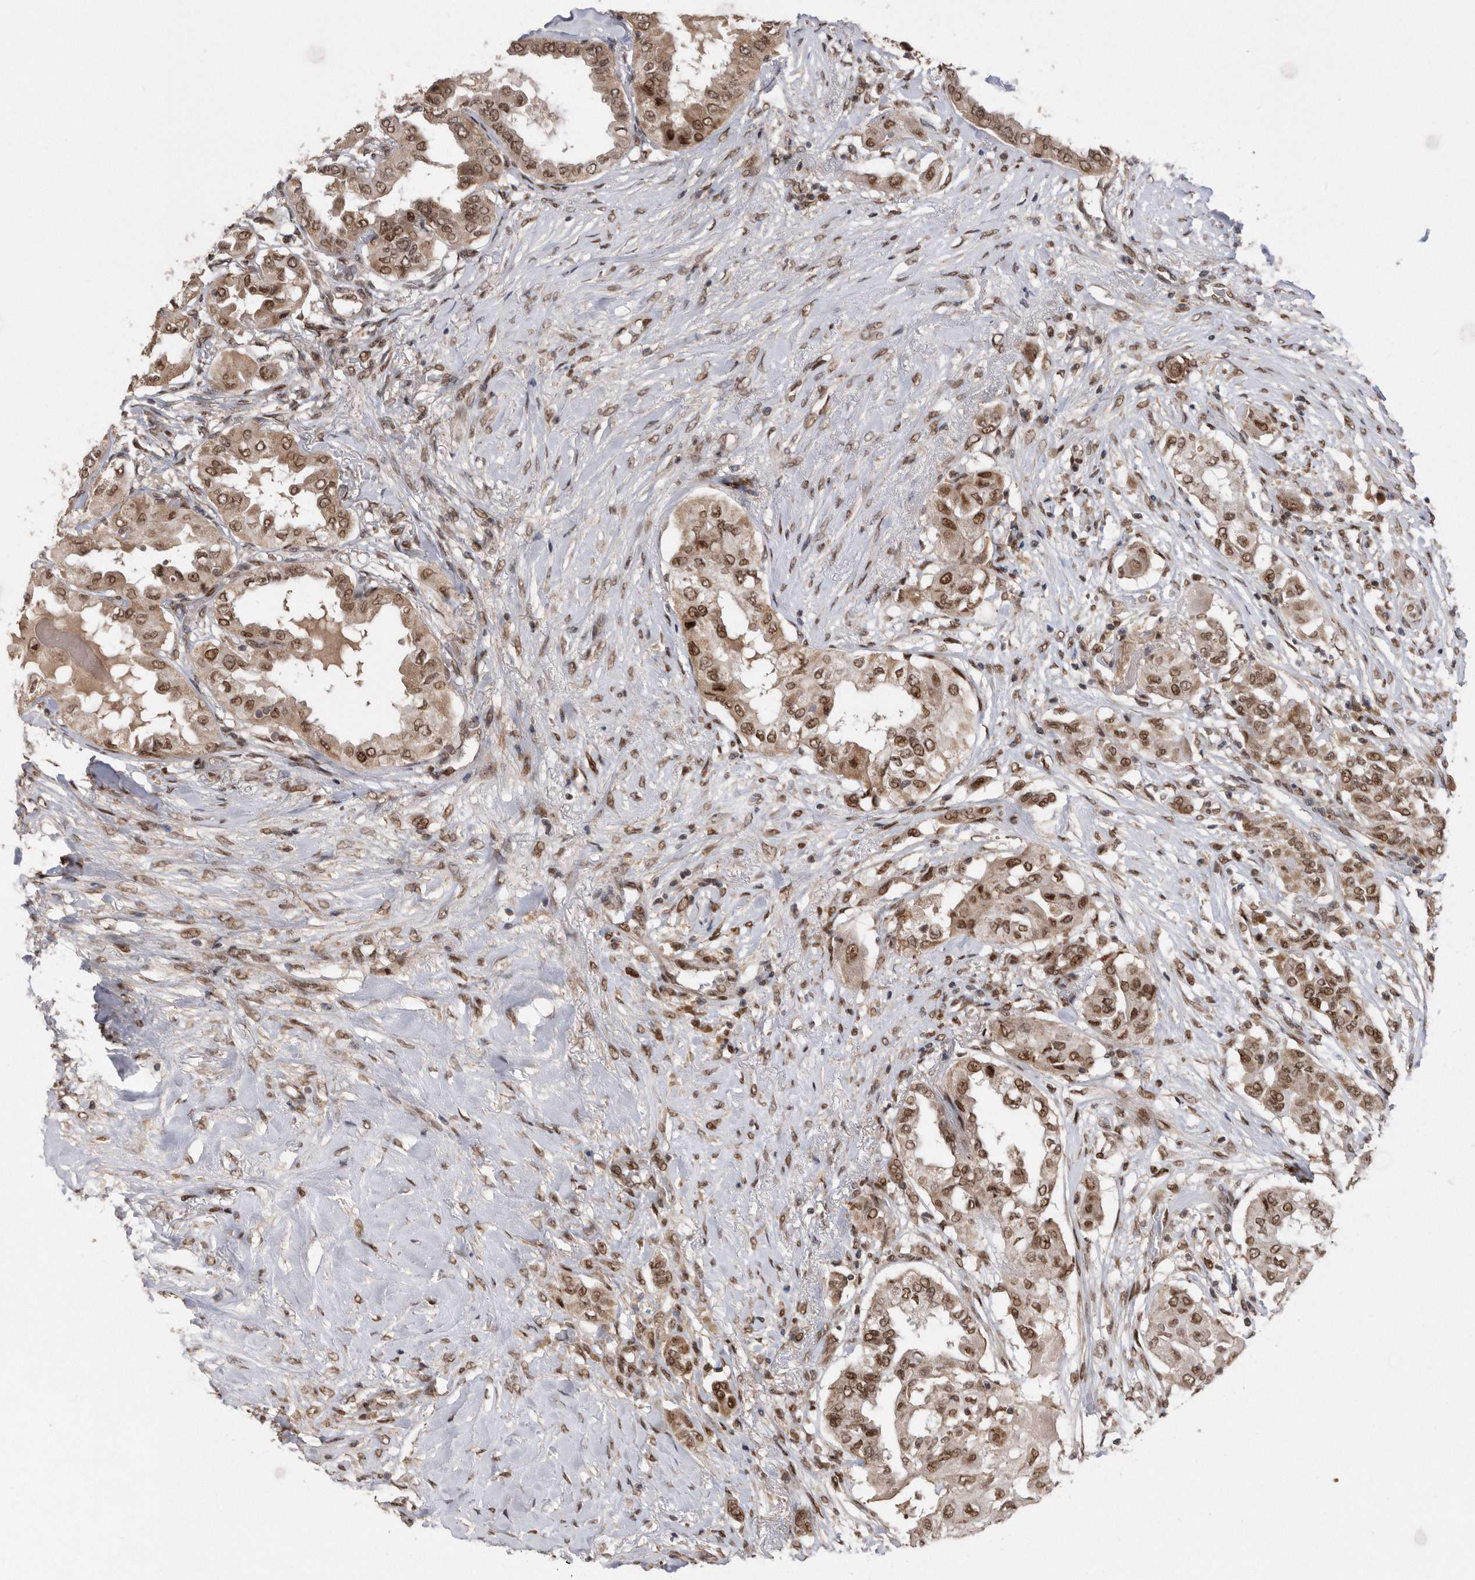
{"staining": {"intensity": "moderate", "quantity": ">75%", "location": "cytoplasmic/membranous,nuclear"}, "tissue": "thyroid cancer", "cell_type": "Tumor cells", "image_type": "cancer", "snomed": [{"axis": "morphology", "description": "Papillary adenocarcinoma, NOS"}, {"axis": "topography", "description": "Thyroid gland"}], "caption": "DAB immunohistochemical staining of human thyroid papillary adenocarcinoma displays moderate cytoplasmic/membranous and nuclear protein positivity in approximately >75% of tumor cells. (DAB = brown stain, brightfield microscopy at high magnification).", "gene": "TDRD3", "patient": {"sex": "female", "age": 59}}